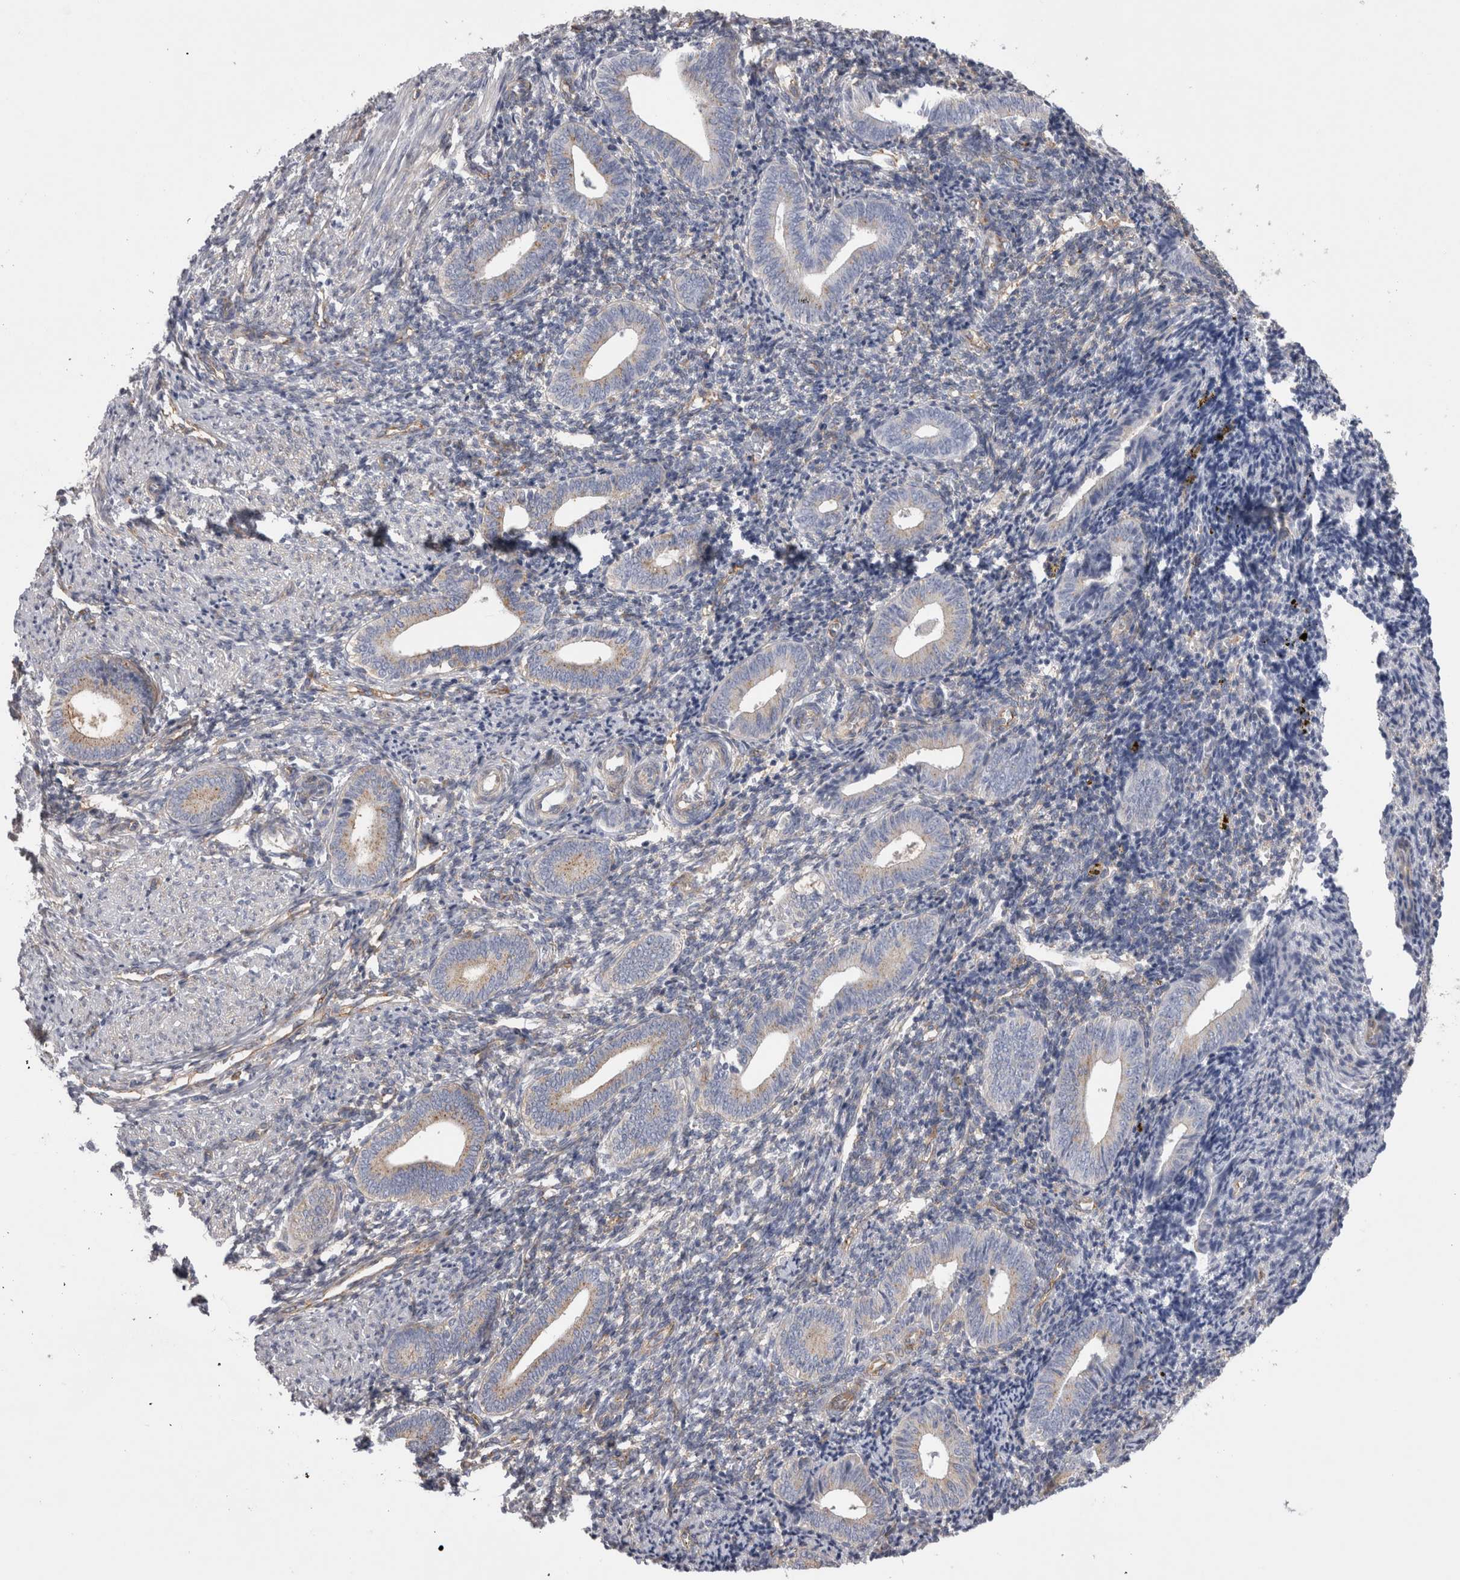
{"staining": {"intensity": "weak", "quantity": "25%-75%", "location": "cytoplasmic/membranous"}, "tissue": "endometrium", "cell_type": "Cells in endometrial stroma", "image_type": "normal", "snomed": [{"axis": "morphology", "description": "Normal tissue, NOS"}, {"axis": "topography", "description": "Uterus"}, {"axis": "topography", "description": "Endometrium"}], "caption": "Cells in endometrial stroma display low levels of weak cytoplasmic/membranous staining in approximately 25%-75% of cells in normal human endometrium.", "gene": "ATXN3L", "patient": {"sex": "female", "age": 33}}